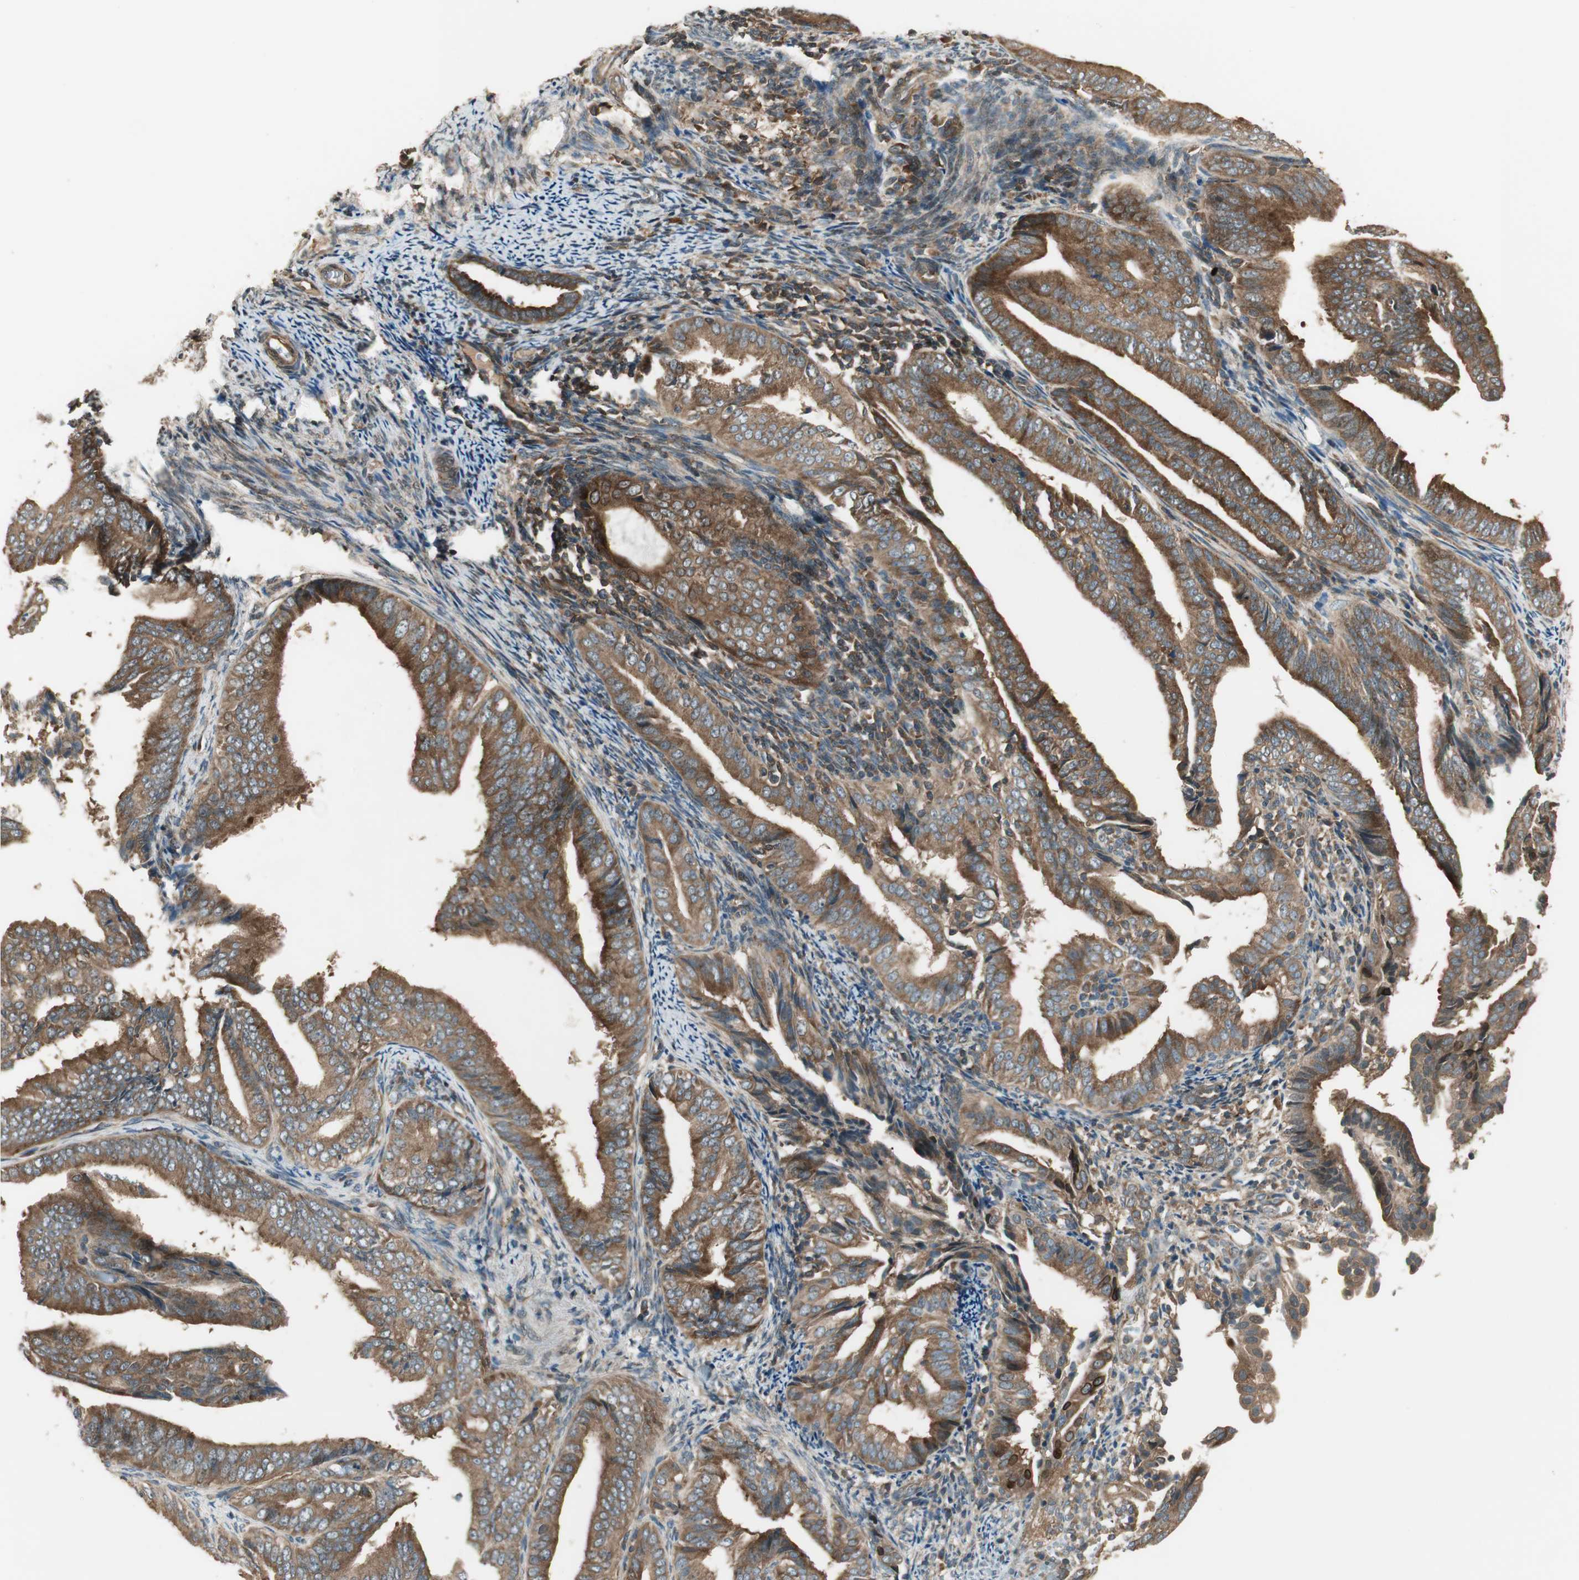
{"staining": {"intensity": "moderate", "quantity": ">75%", "location": "cytoplasmic/membranous"}, "tissue": "endometrial cancer", "cell_type": "Tumor cells", "image_type": "cancer", "snomed": [{"axis": "morphology", "description": "Adenocarcinoma, NOS"}, {"axis": "topography", "description": "Endometrium"}], "caption": "Brown immunohistochemical staining in human endometrial adenocarcinoma reveals moderate cytoplasmic/membranous staining in approximately >75% of tumor cells.", "gene": "CNOT4", "patient": {"sex": "female", "age": 58}}